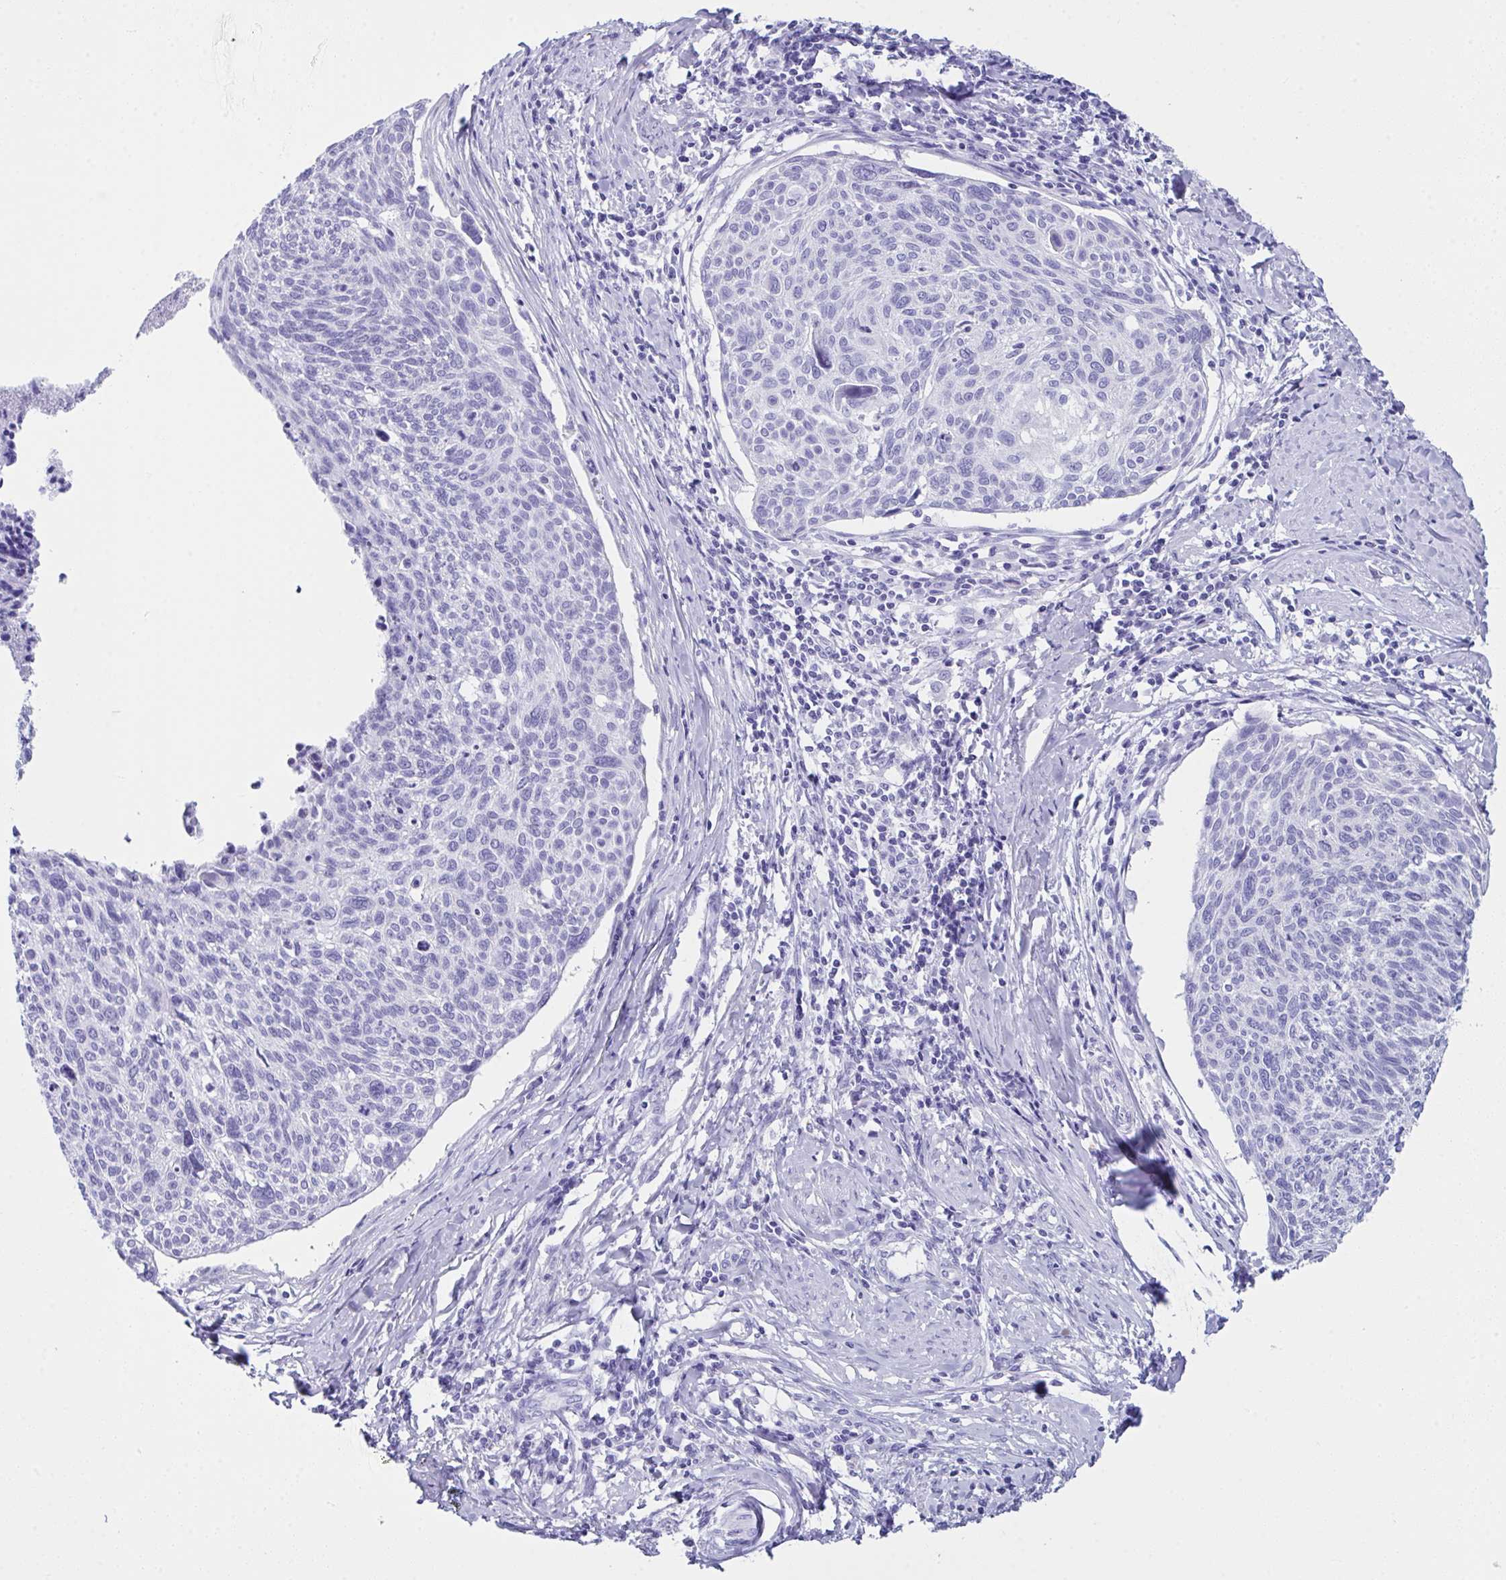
{"staining": {"intensity": "negative", "quantity": "none", "location": "none"}, "tissue": "cervical cancer", "cell_type": "Tumor cells", "image_type": "cancer", "snomed": [{"axis": "morphology", "description": "Squamous cell carcinoma, NOS"}, {"axis": "topography", "description": "Cervix"}], "caption": "Cervical squamous cell carcinoma stained for a protein using immunohistochemistry reveals no positivity tumor cells.", "gene": "LGALS4", "patient": {"sex": "female", "age": 49}}